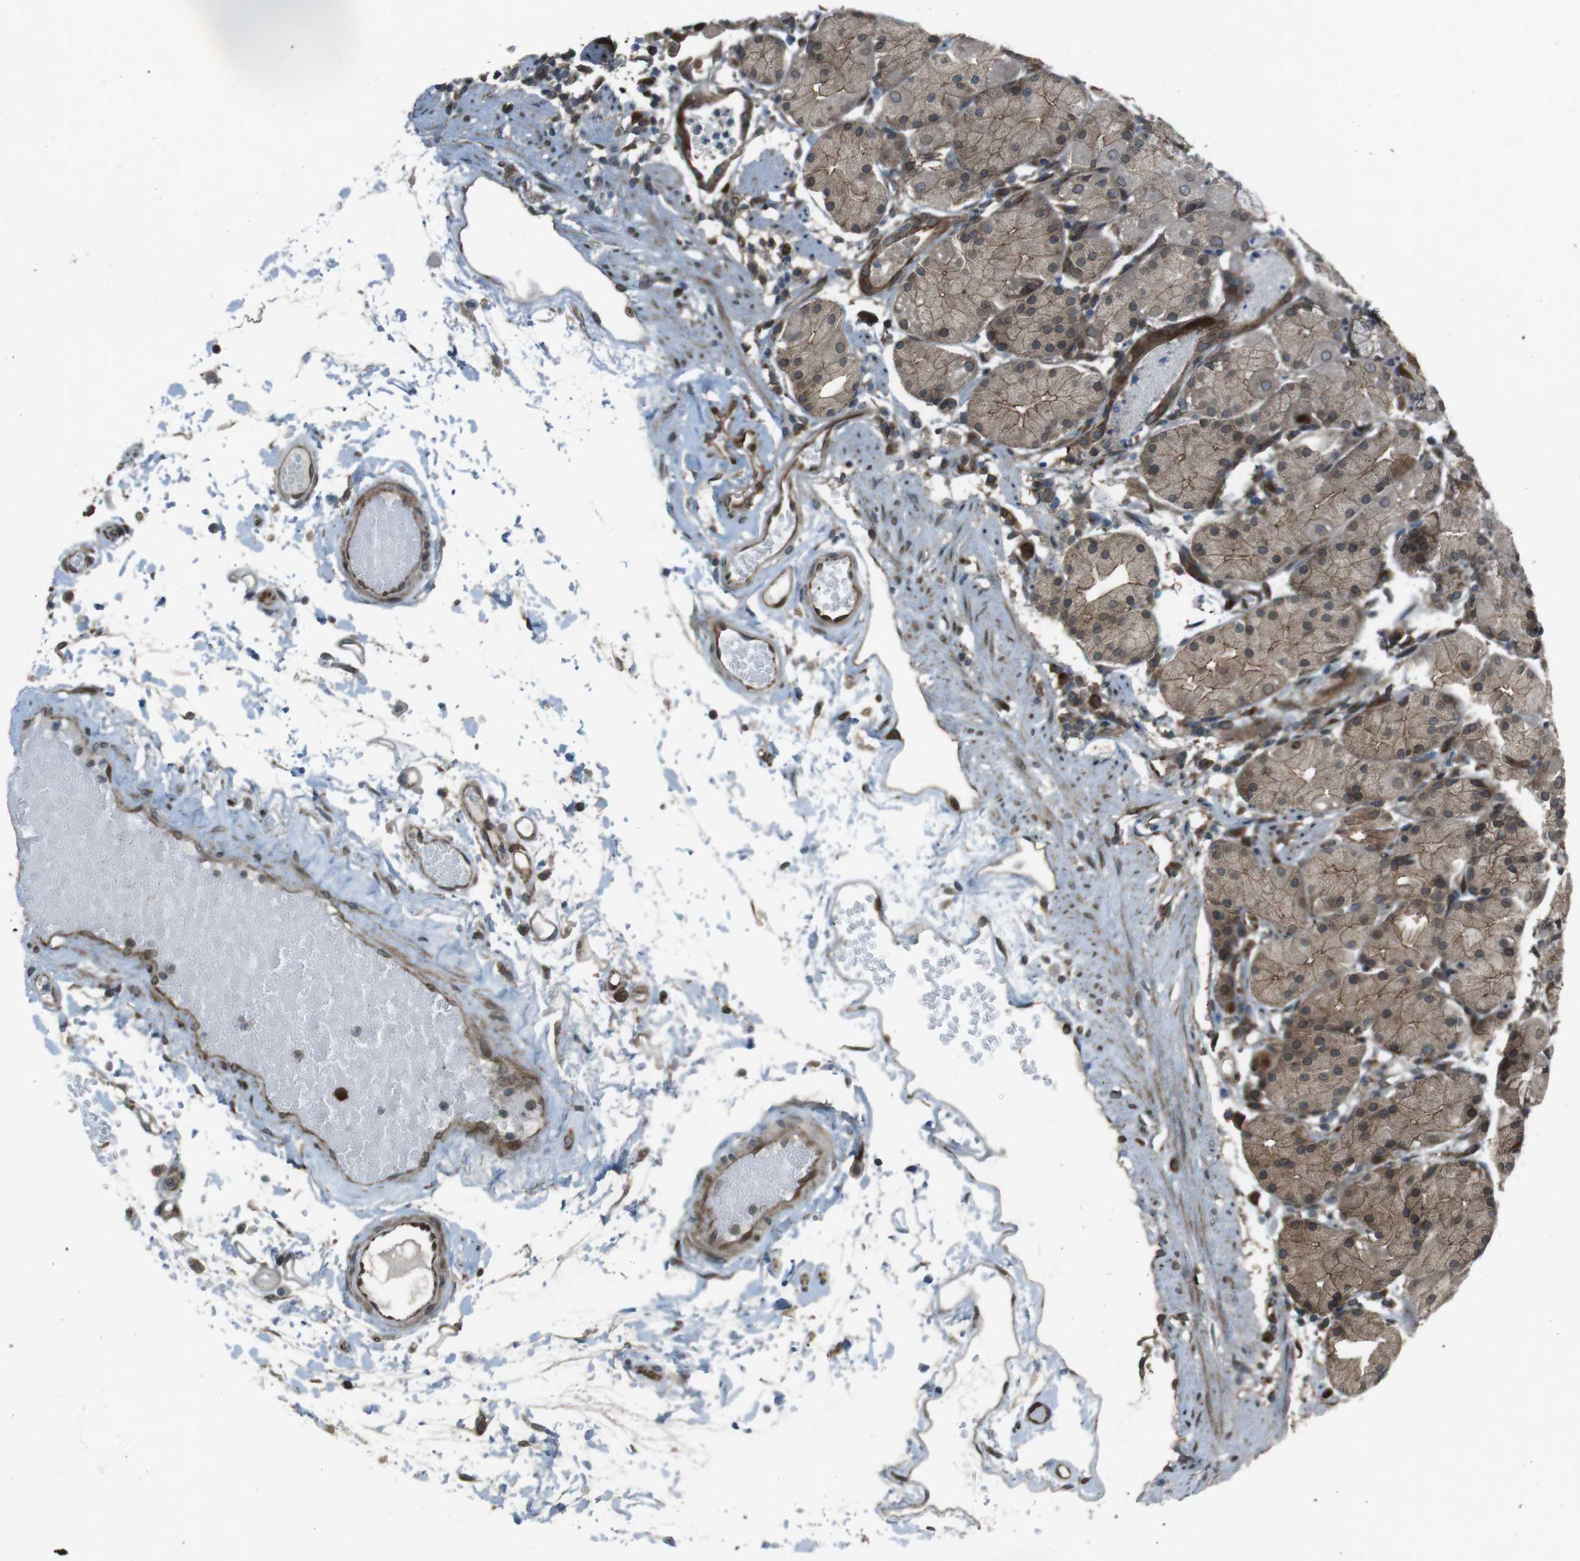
{"staining": {"intensity": "strong", "quantity": ">75%", "location": "cytoplasmic/membranous"}, "tissue": "stomach", "cell_type": "Glandular cells", "image_type": "normal", "snomed": [{"axis": "morphology", "description": "Normal tissue, NOS"}, {"axis": "topography", "description": "Stomach"}, {"axis": "topography", "description": "Stomach, lower"}], "caption": "This micrograph reveals benign stomach stained with immunohistochemistry to label a protein in brown. The cytoplasmic/membranous of glandular cells show strong positivity for the protein. Nuclei are counter-stained blue.", "gene": "ZNF330", "patient": {"sex": "female", "age": 75}}